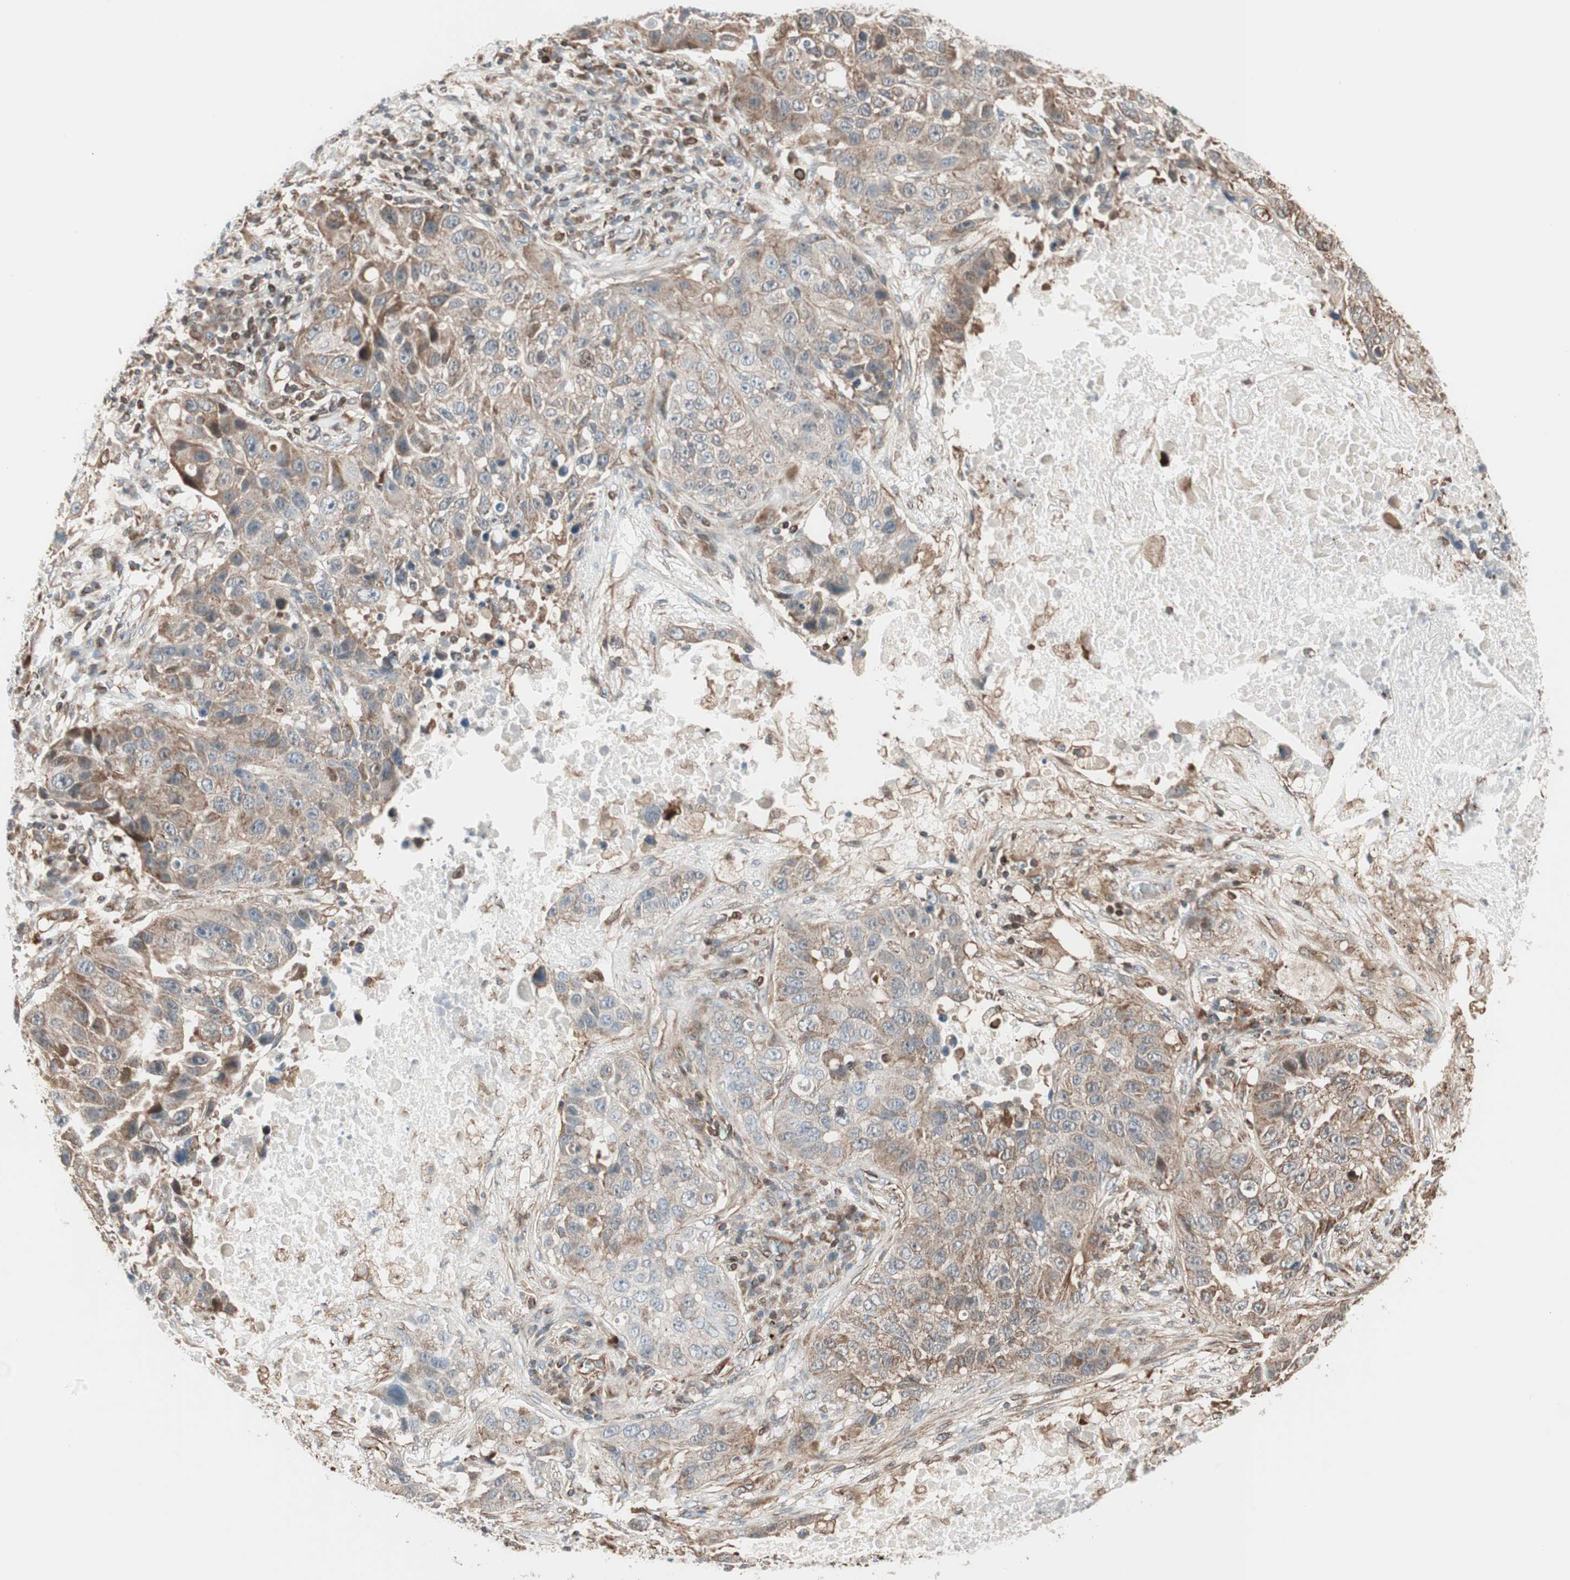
{"staining": {"intensity": "weak", "quantity": ">75%", "location": "cytoplasmic/membranous"}, "tissue": "lung cancer", "cell_type": "Tumor cells", "image_type": "cancer", "snomed": [{"axis": "morphology", "description": "Squamous cell carcinoma, NOS"}, {"axis": "topography", "description": "Lung"}], "caption": "Immunohistochemical staining of human squamous cell carcinoma (lung) demonstrates weak cytoplasmic/membranous protein expression in about >75% of tumor cells.", "gene": "MAD2L2", "patient": {"sex": "male", "age": 57}}